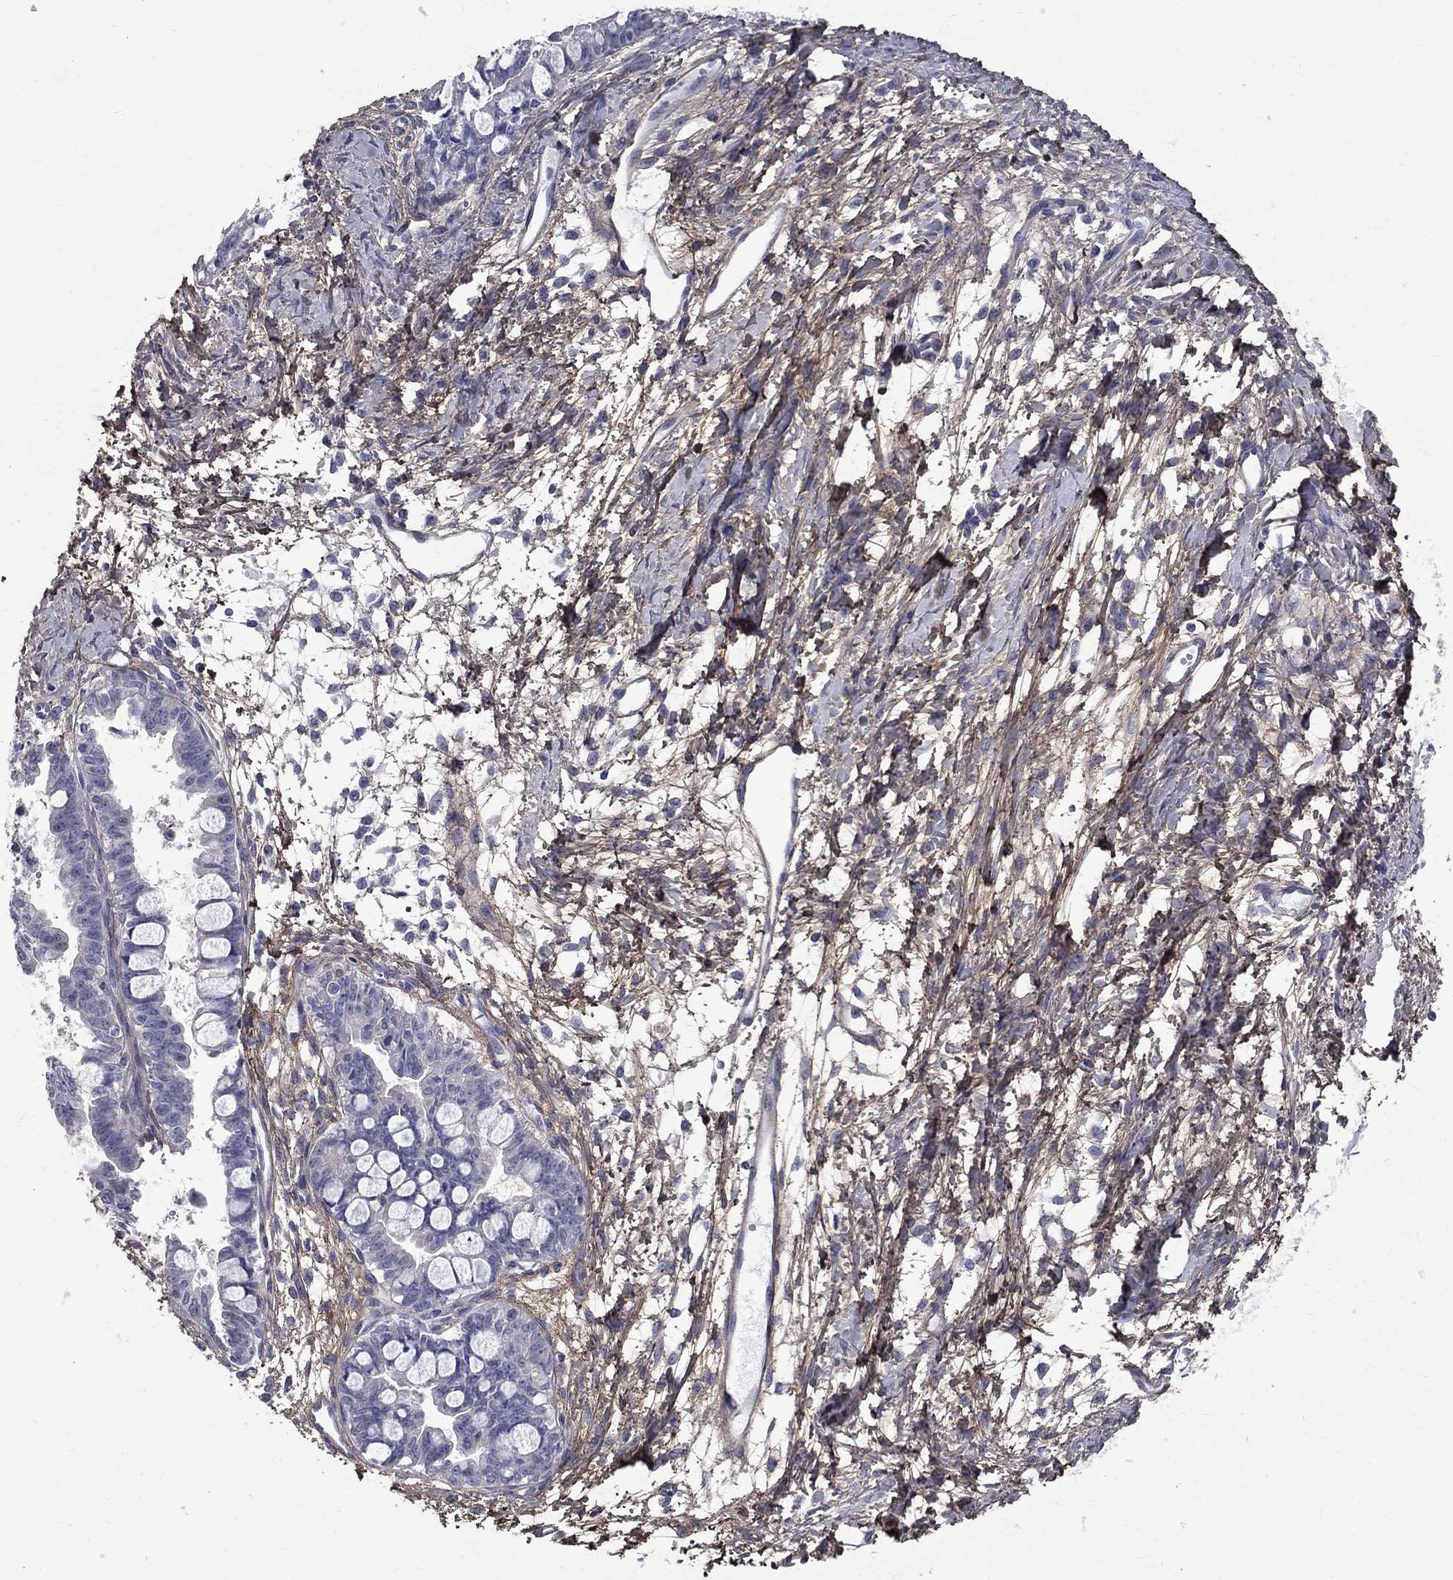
{"staining": {"intensity": "negative", "quantity": "none", "location": "none"}, "tissue": "ovarian cancer", "cell_type": "Tumor cells", "image_type": "cancer", "snomed": [{"axis": "morphology", "description": "Cystadenocarcinoma, mucinous, NOS"}, {"axis": "topography", "description": "Ovary"}], "caption": "Immunohistochemistry of human ovarian cancer exhibits no positivity in tumor cells.", "gene": "ANXA10", "patient": {"sex": "female", "age": 63}}